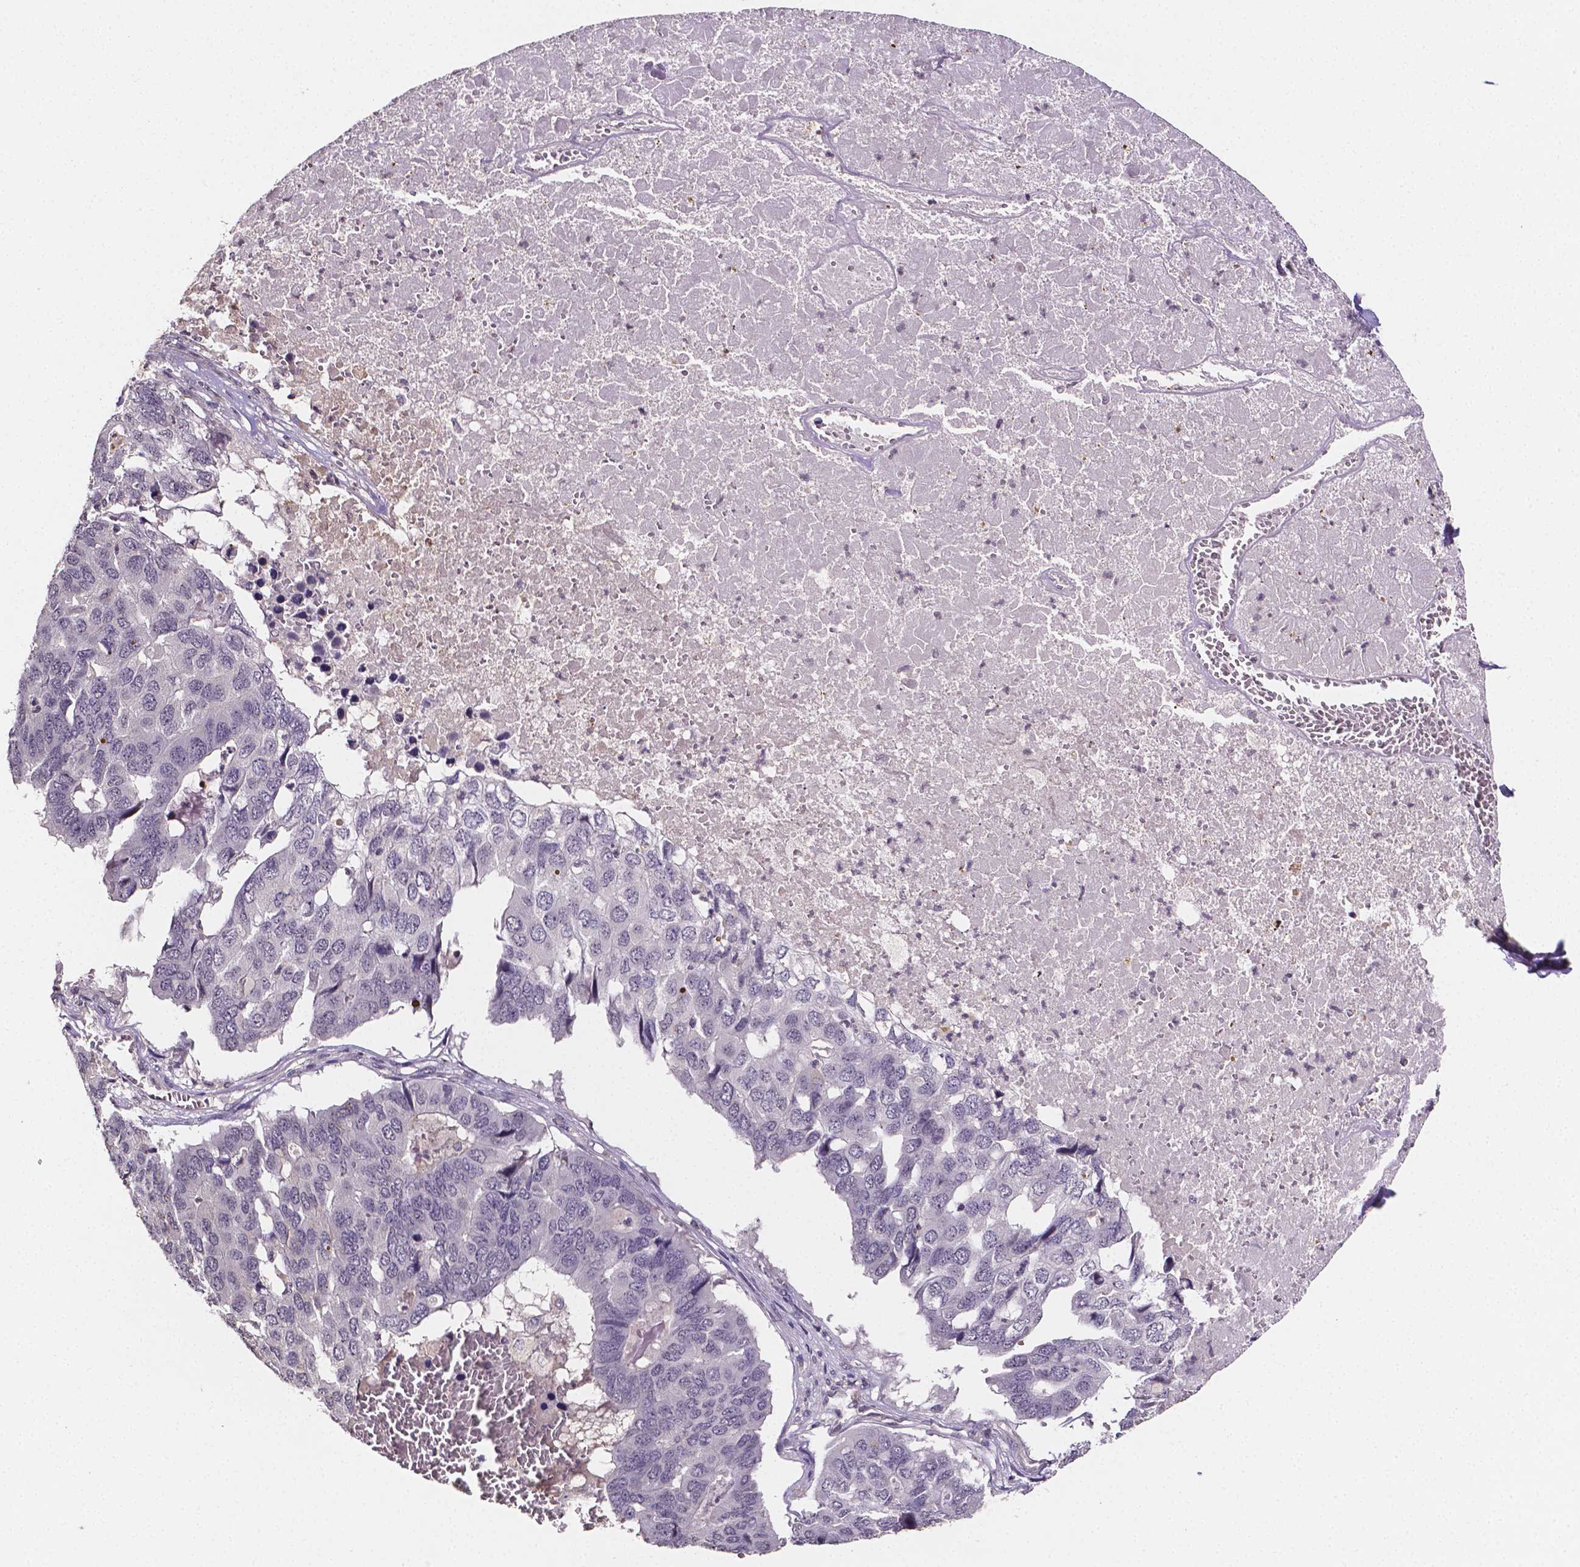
{"staining": {"intensity": "negative", "quantity": "none", "location": "none"}, "tissue": "pancreatic cancer", "cell_type": "Tumor cells", "image_type": "cancer", "snomed": [{"axis": "morphology", "description": "Adenocarcinoma, NOS"}, {"axis": "topography", "description": "Pancreas"}], "caption": "Adenocarcinoma (pancreatic) was stained to show a protein in brown. There is no significant positivity in tumor cells. (Brightfield microscopy of DAB IHC at high magnification).", "gene": "NRGN", "patient": {"sex": "male", "age": 50}}